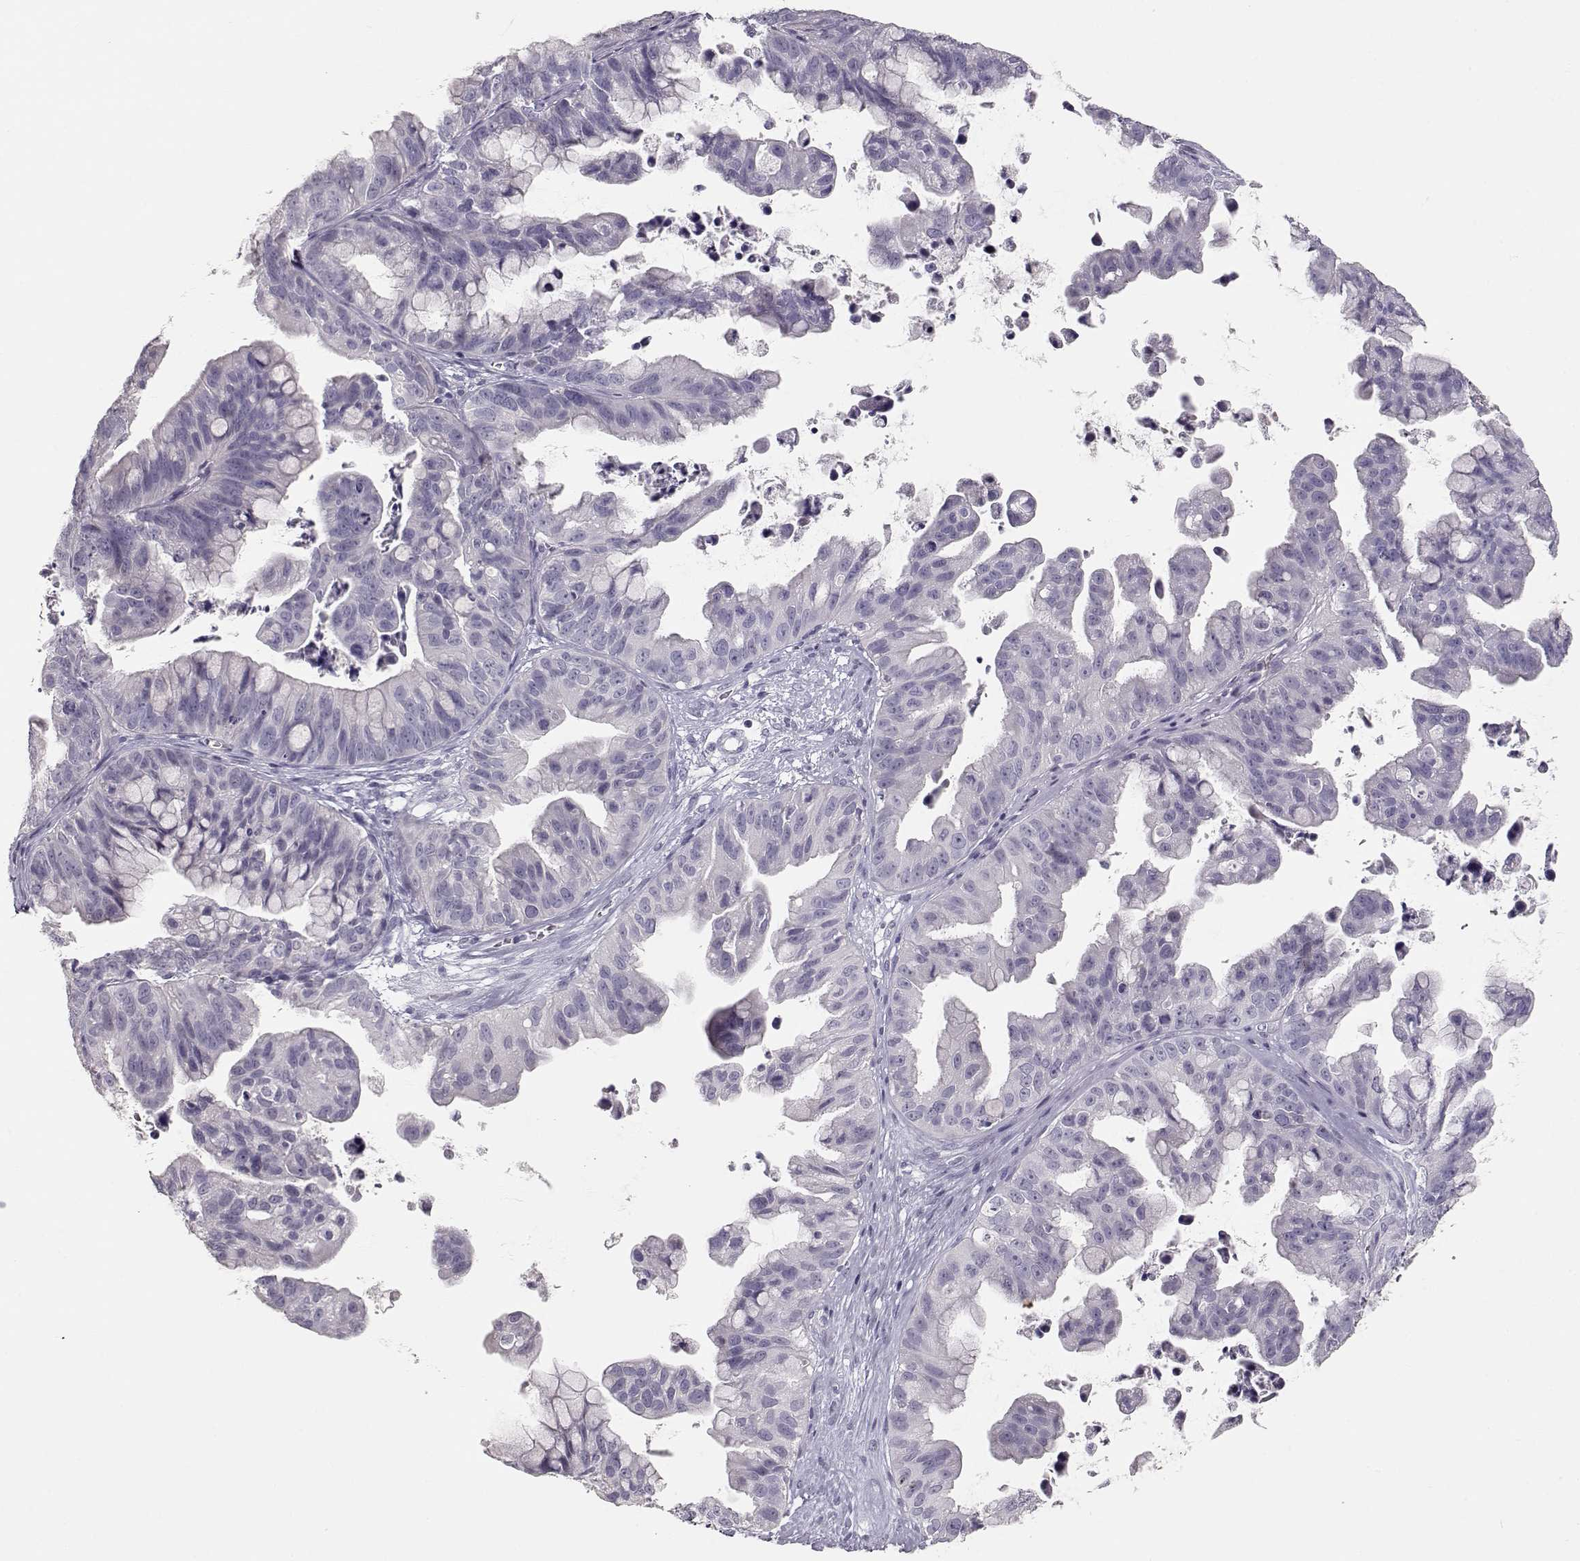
{"staining": {"intensity": "negative", "quantity": "none", "location": "none"}, "tissue": "ovarian cancer", "cell_type": "Tumor cells", "image_type": "cancer", "snomed": [{"axis": "morphology", "description": "Cystadenocarcinoma, mucinous, NOS"}, {"axis": "topography", "description": "Ovary"}], "caption": "High power microscopy photomicrograph of an IHC micrograph of ovarian mucinous cystadenocarcinoma, revealing no significant staining in tumor cells.", "gene": "TKTL1", "patient": {"sex": "female", "age": 76}}